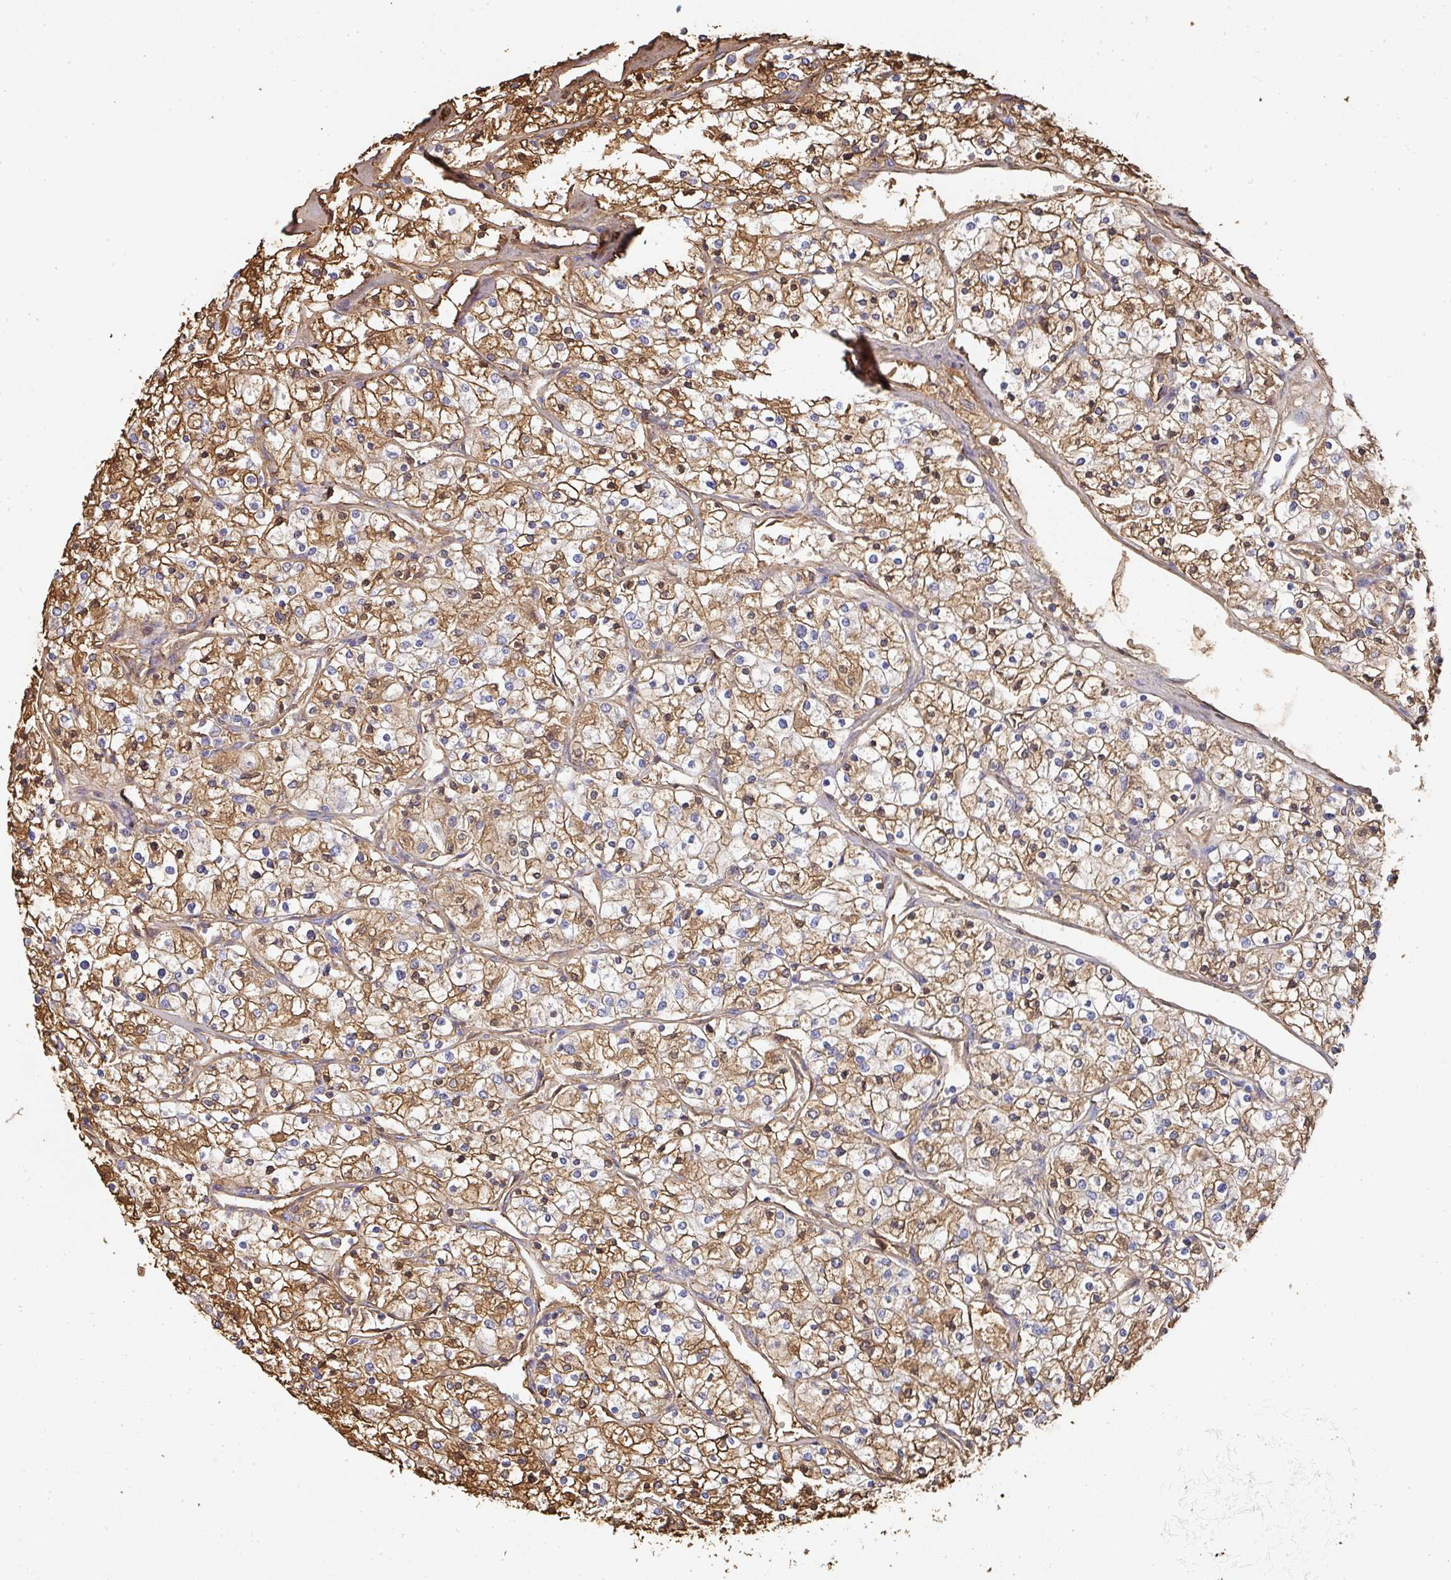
{"staining": {"intensity": "strong", "quantity": ">75%", "location": "cytoplasmic/membranous"}, "tissue": "renal cancer", "cell_type": "Tumor cells", "image_type": "cancer", "snomed": [{"axis": "morphology", "description": "Adenocarcinoma, NOS"}, {"axis": "topography", "description": "Kidney"}], "caption": "Strong cytoplasmic/membranous protein positivity is identified in about >75% of tumor cells in adenocarcinoma (renal).", "gene": "ALB", "patient": {"sex": "male", "age": 80}}